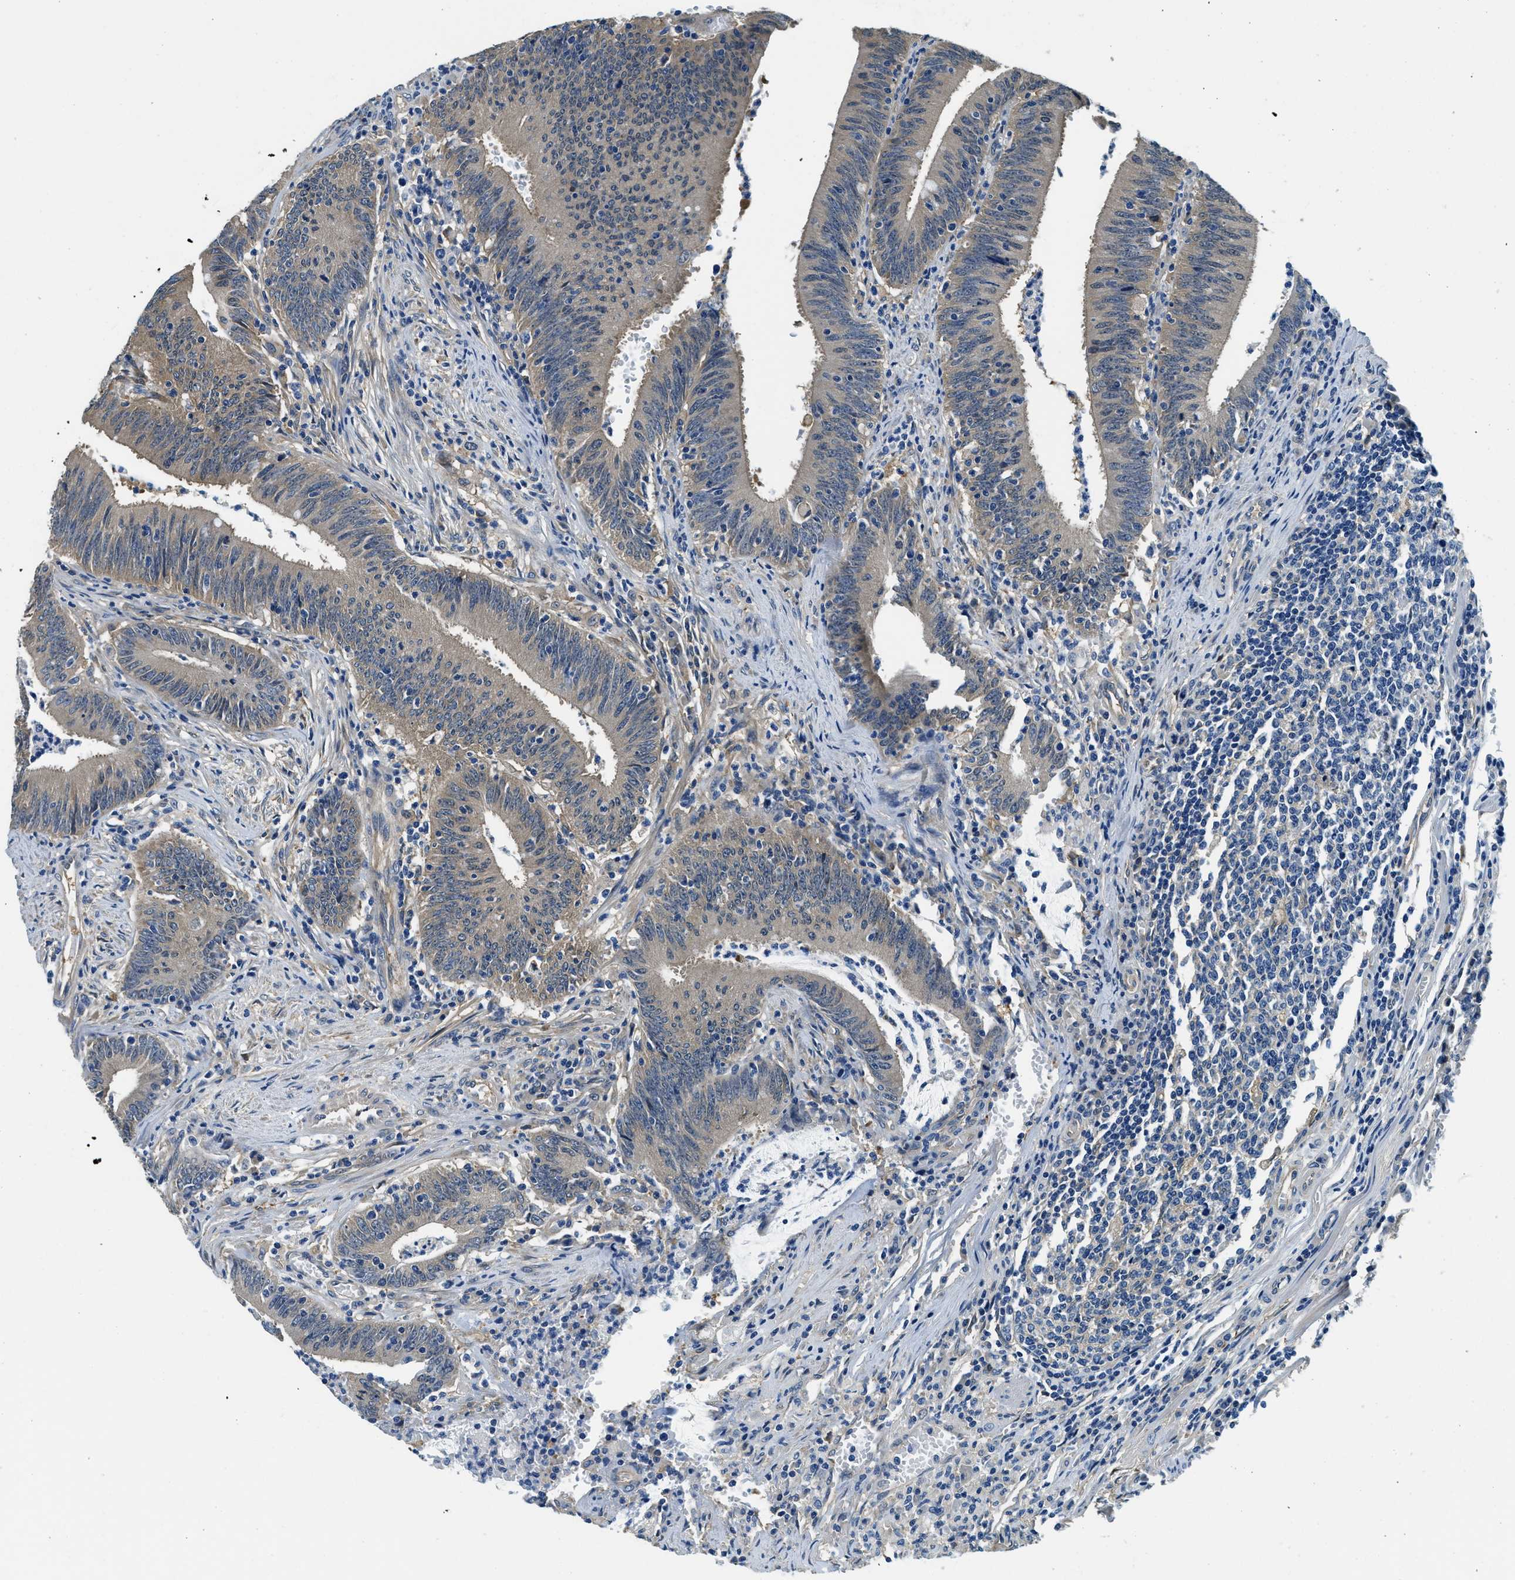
{"staining": {"intensity": "negative", "quantity": "none", "location": "none"}, "tissue": "colorectal cancer", "cell_type": "Tumor cells", "image_type": "cancer", "snomed": [{"axis": "morphology", "description": "Normal tissue, NOS"}, {"axis": "morphology", "description": "Adenocarcinoma, NOS"}, {"axis": "topography", "description": "Rectum"}], "caption": "Colorectal adenocarcinoma was stained to show a protein in brown. There is no significant staining in tumor cells. The staining is performed using DAB brown chromogen with nuclei counter-stained in using hematoxylin.", "gene": "TWF1", "patient": {"sex": "female", "age": 66}}